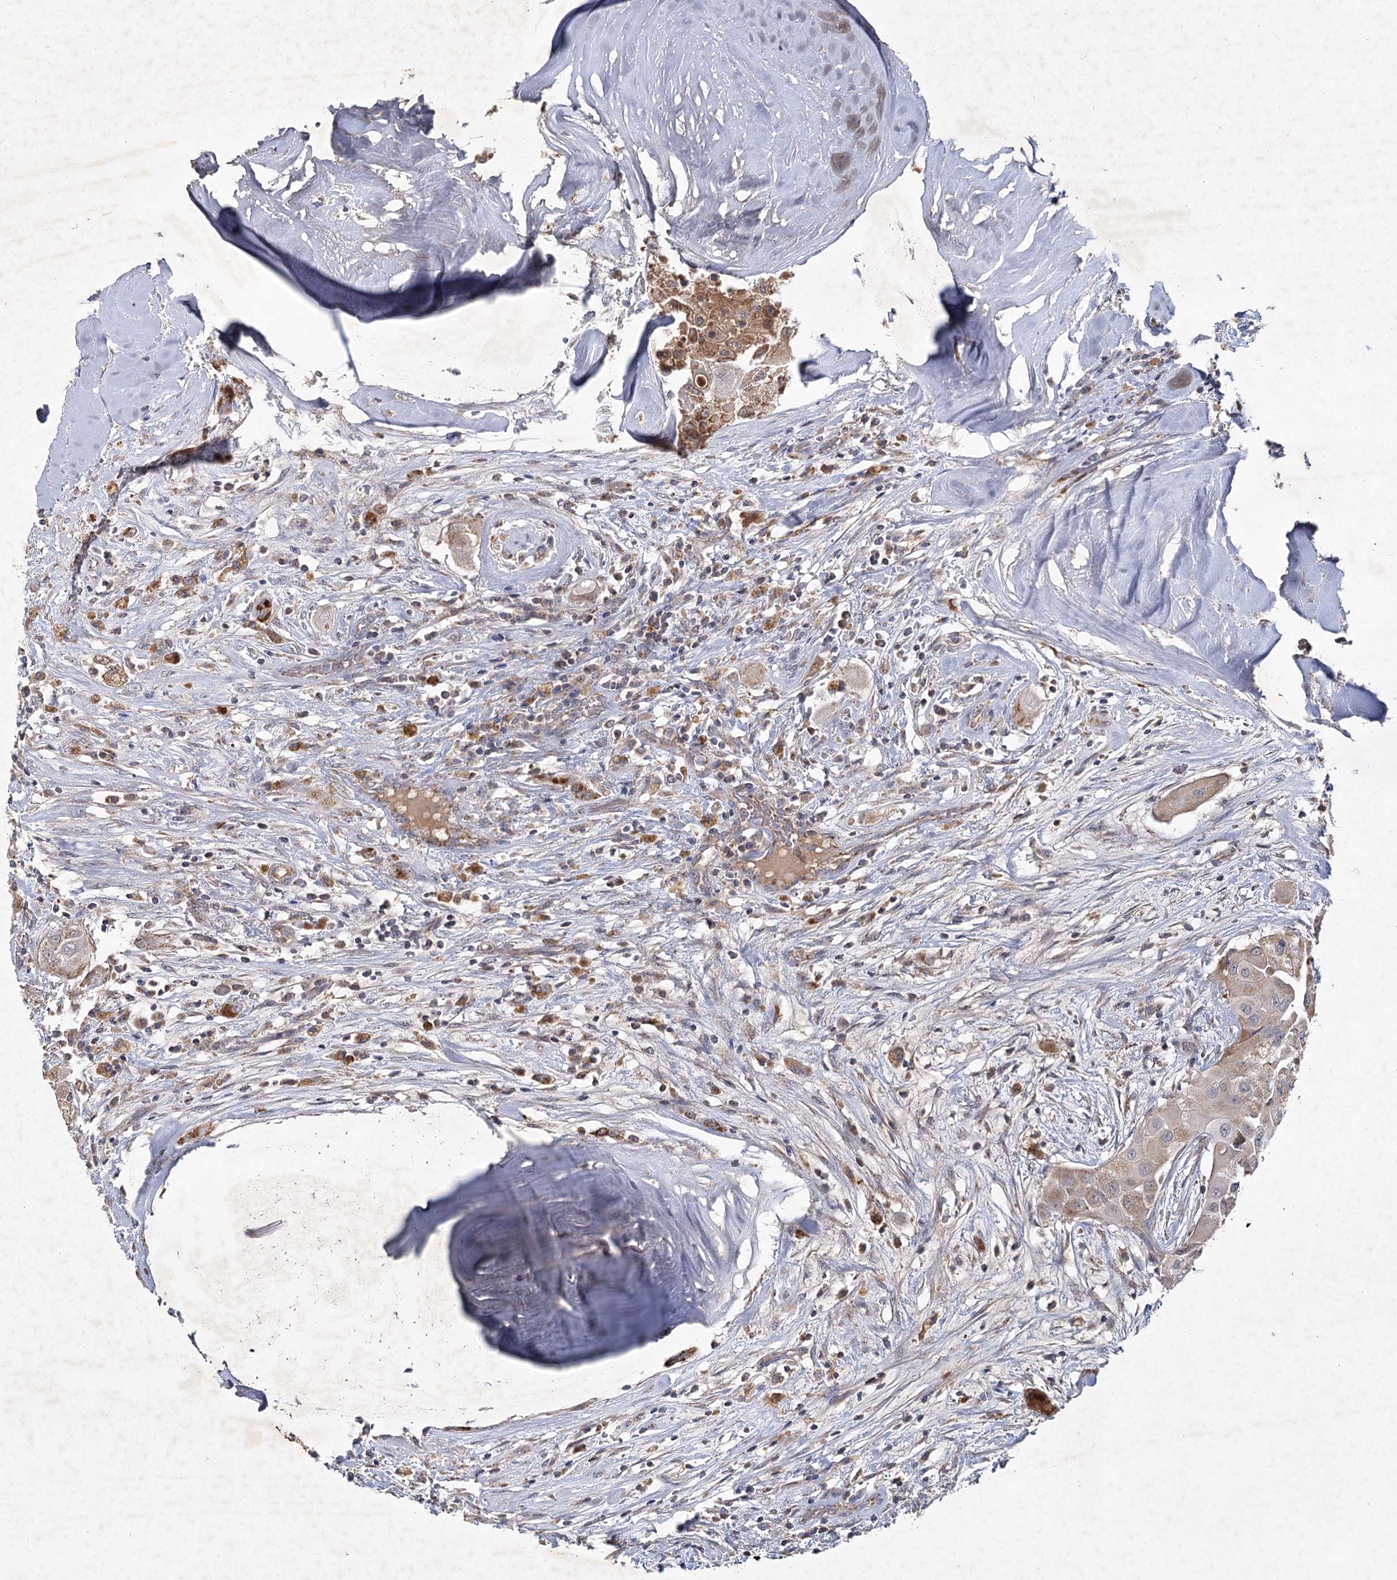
{"staining": {"intensity": "moderate", "quantity": ">75%", "location": "cytoplasmic/membranous"}, "tissue": "thyroid cancer", "cell_type": "Tumor cells", "image_type": "cancer", "snomed": [{"axis": "morphology", "description": "Papillary adenocarcinoma, NOS"}, {"axis": "topography", "description": "Thyroid gland"}], "caption": "Immunohistochemical staining of human thyroid cancer displays medium levels of moderate cytoplasmic/membranous protein positivity in approximately >75% of tumor cells.", "gene": "MRPL44", "patient": {"sex": "female", "age": 59}}